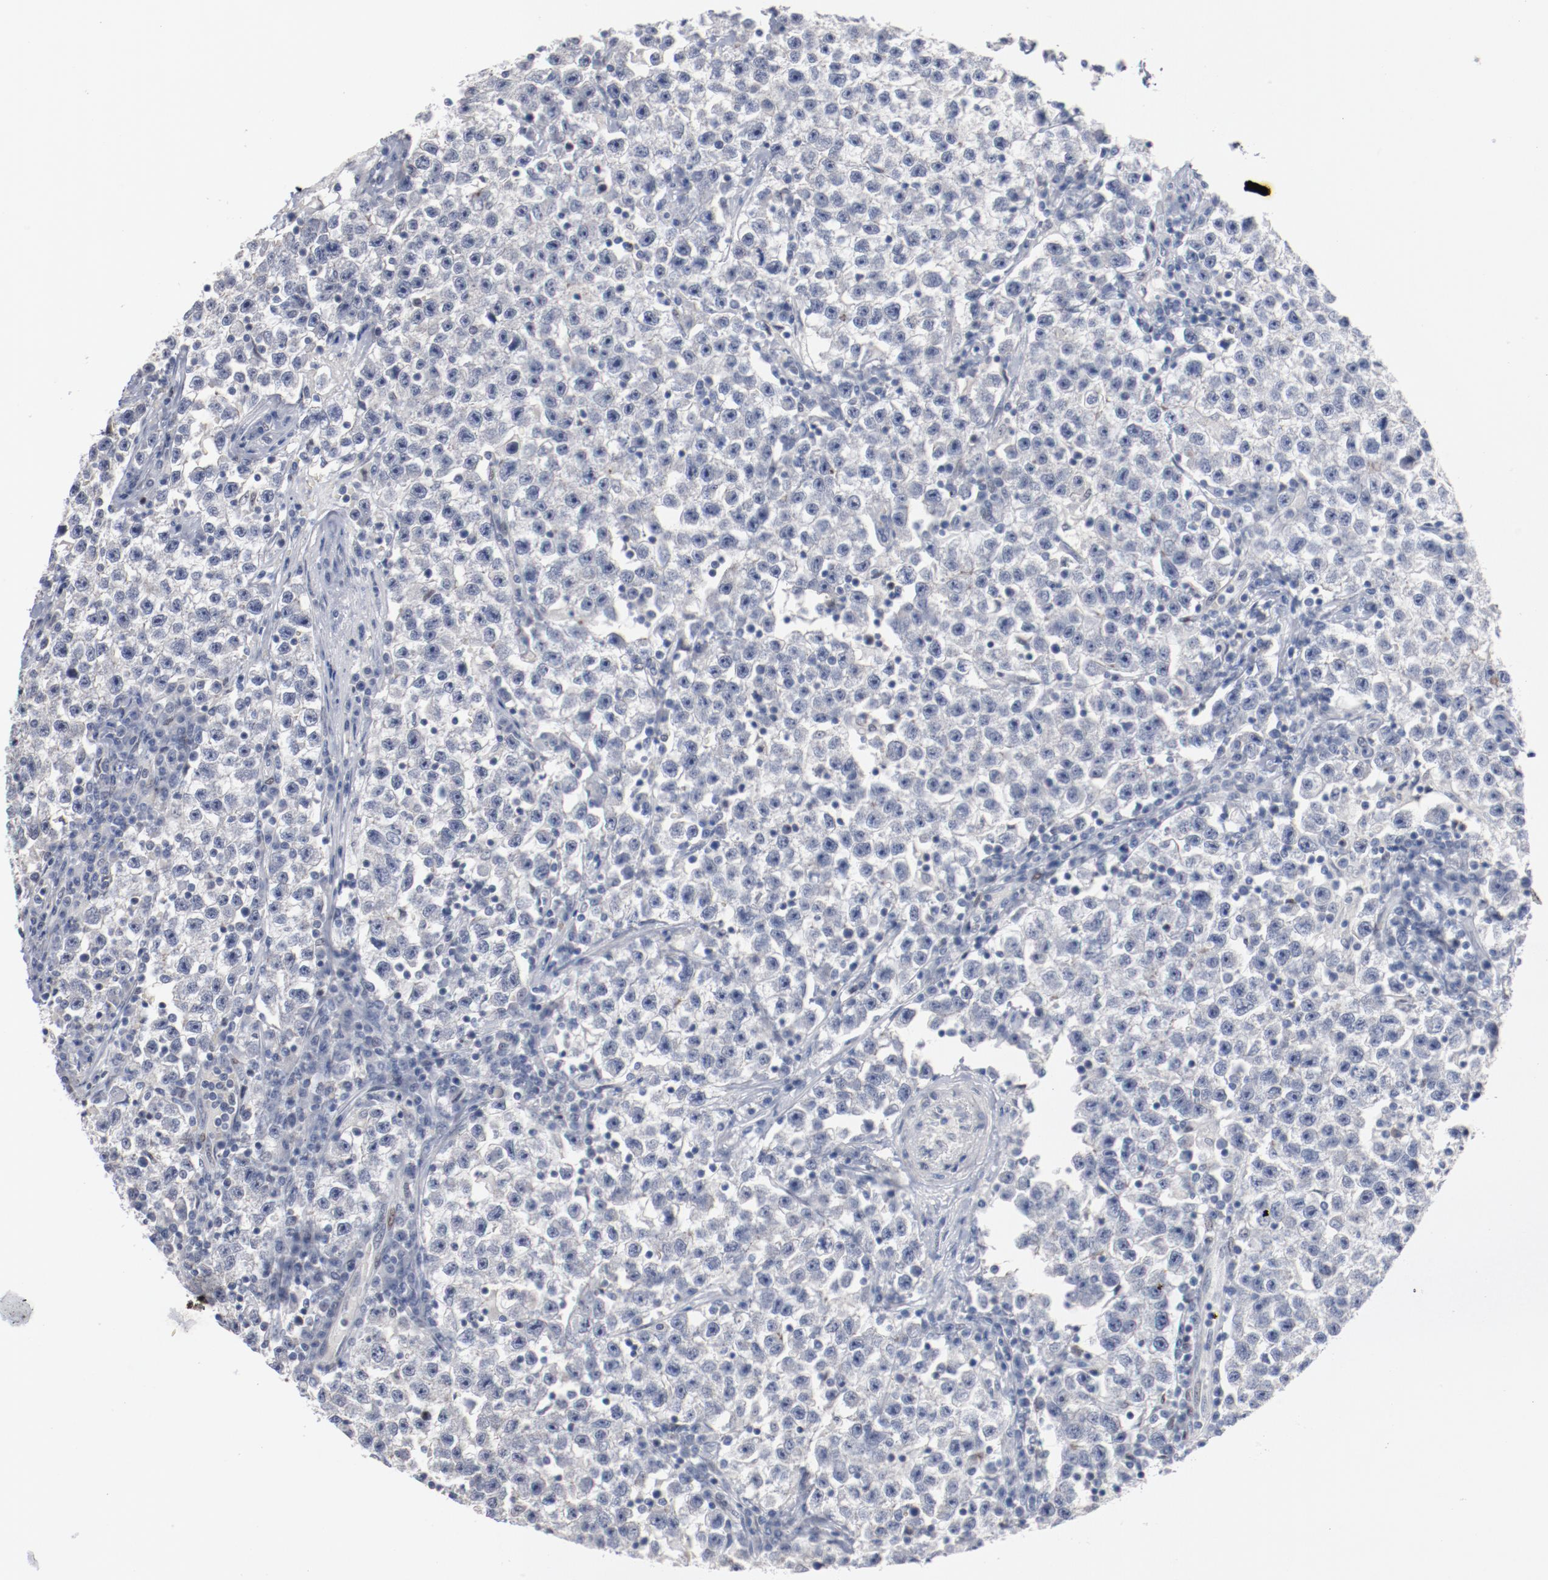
{"staining": {"intensity": "negative", "quantity": "none", "location": "none"}, "tissue": "testis cancer", "cell_type": "Tumor cells", "image_type": "cancer", "snomed": [{"axis": "morphology", "description": "Seminoma, NOS"}, {"axis": "topography", "description": "Testis"}], "caption": "Immunohistochemical staining of seminoma (testis) exhibits no significant staining in tumor cells.", "gene": "ZEB2", "patient": {"sex": "male", "age": 22}}